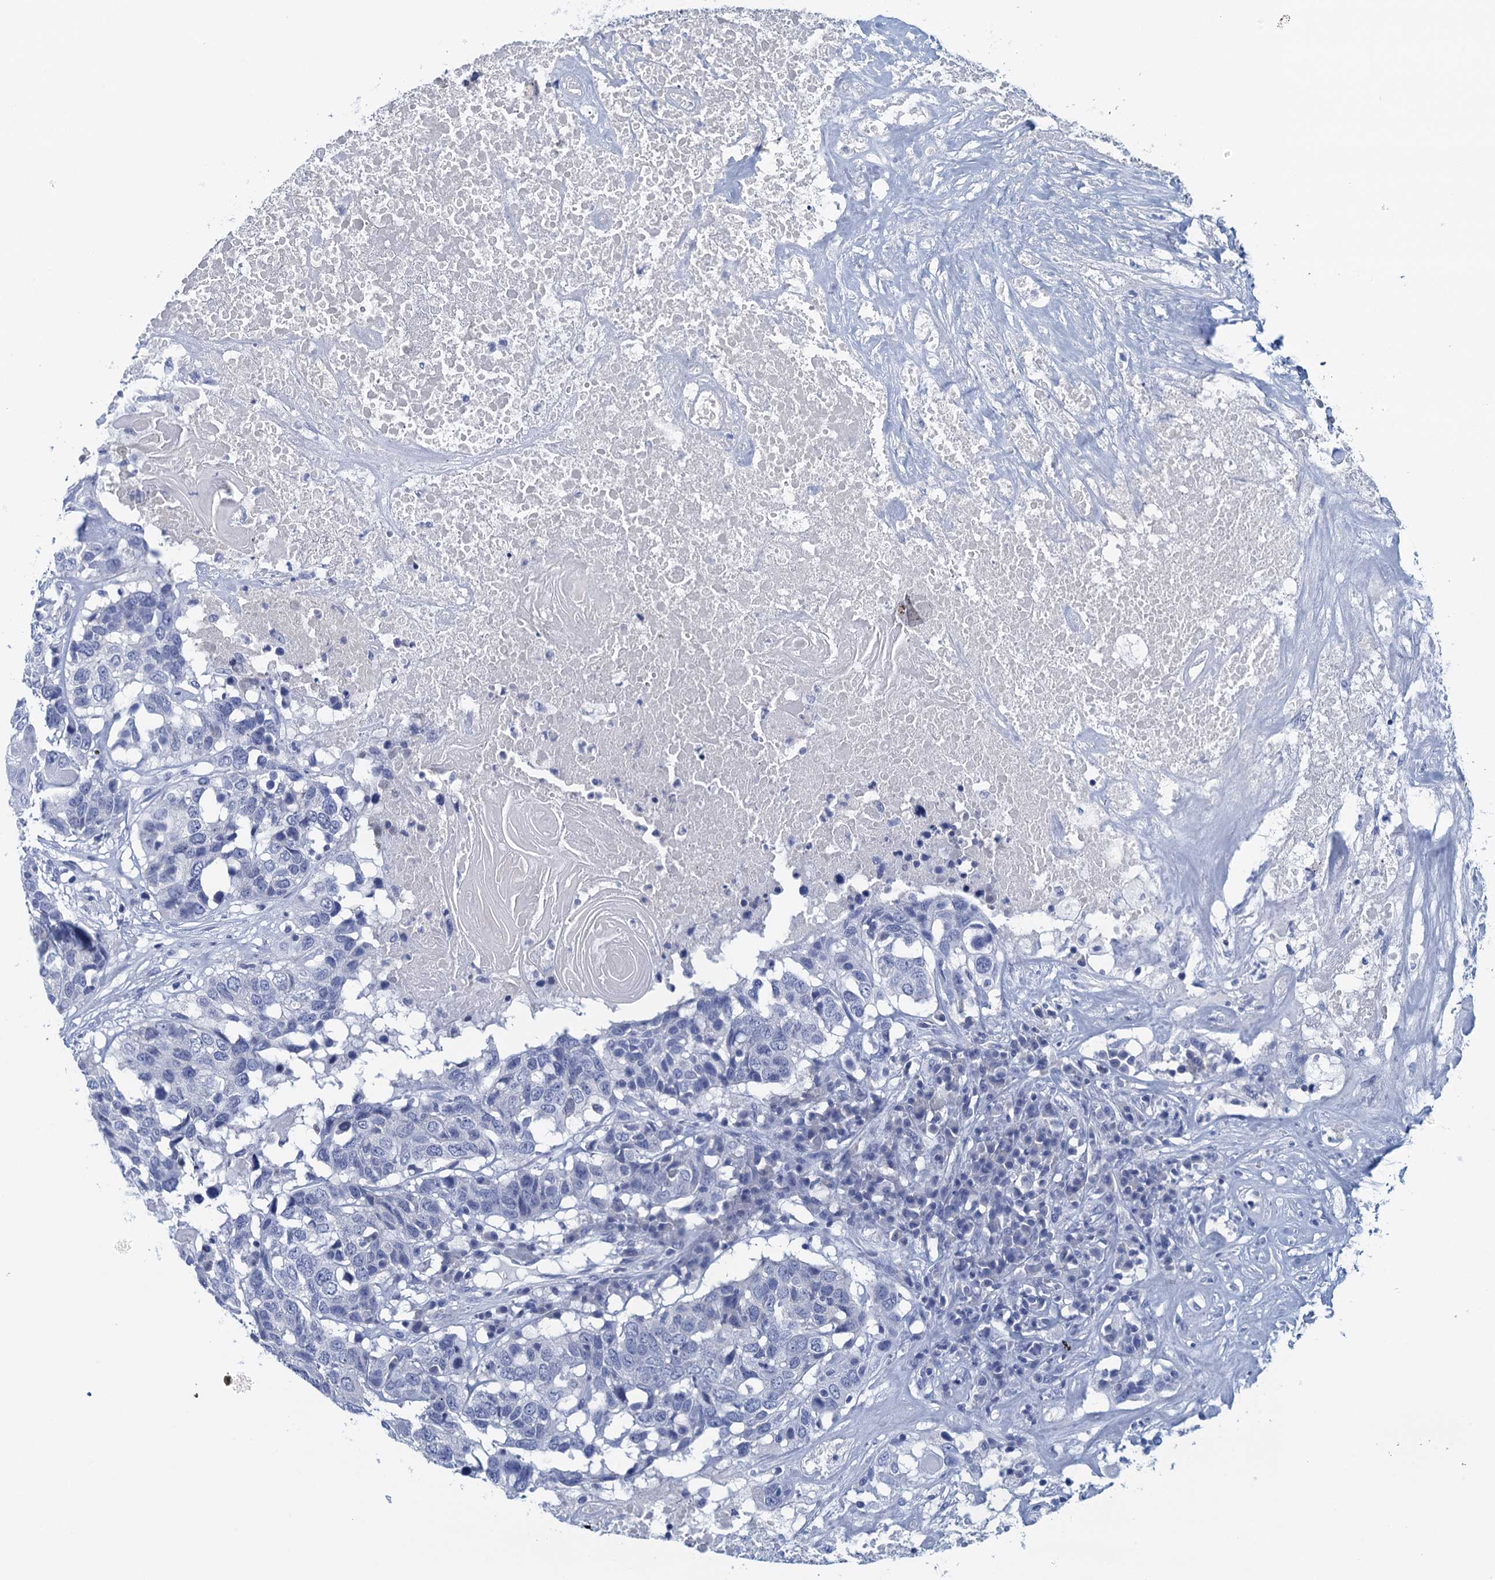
{"staining": {"intensity": "negative", "quantity": "none", "location": "none"}, "tissue": "head and neck cancer", "cell_type": "Tumor cells", "image_type": "cancer", "snomed": [{"axis": "morphology", "description": "Squamous cell carcinoma, NOS"}, {"axis": "topography", "description": "Head-Neck"}], "caption": "Head and neck squamous cell carcinoma was stained to show a protein in brown. There is no significant staining in tumor cells. (DAB (3,3'-diaminobenzidine) immunohistochemistry (IHC), high magnification).", "gene": "CYP51A1", "patient": {"sex": "male", "age": 66}}